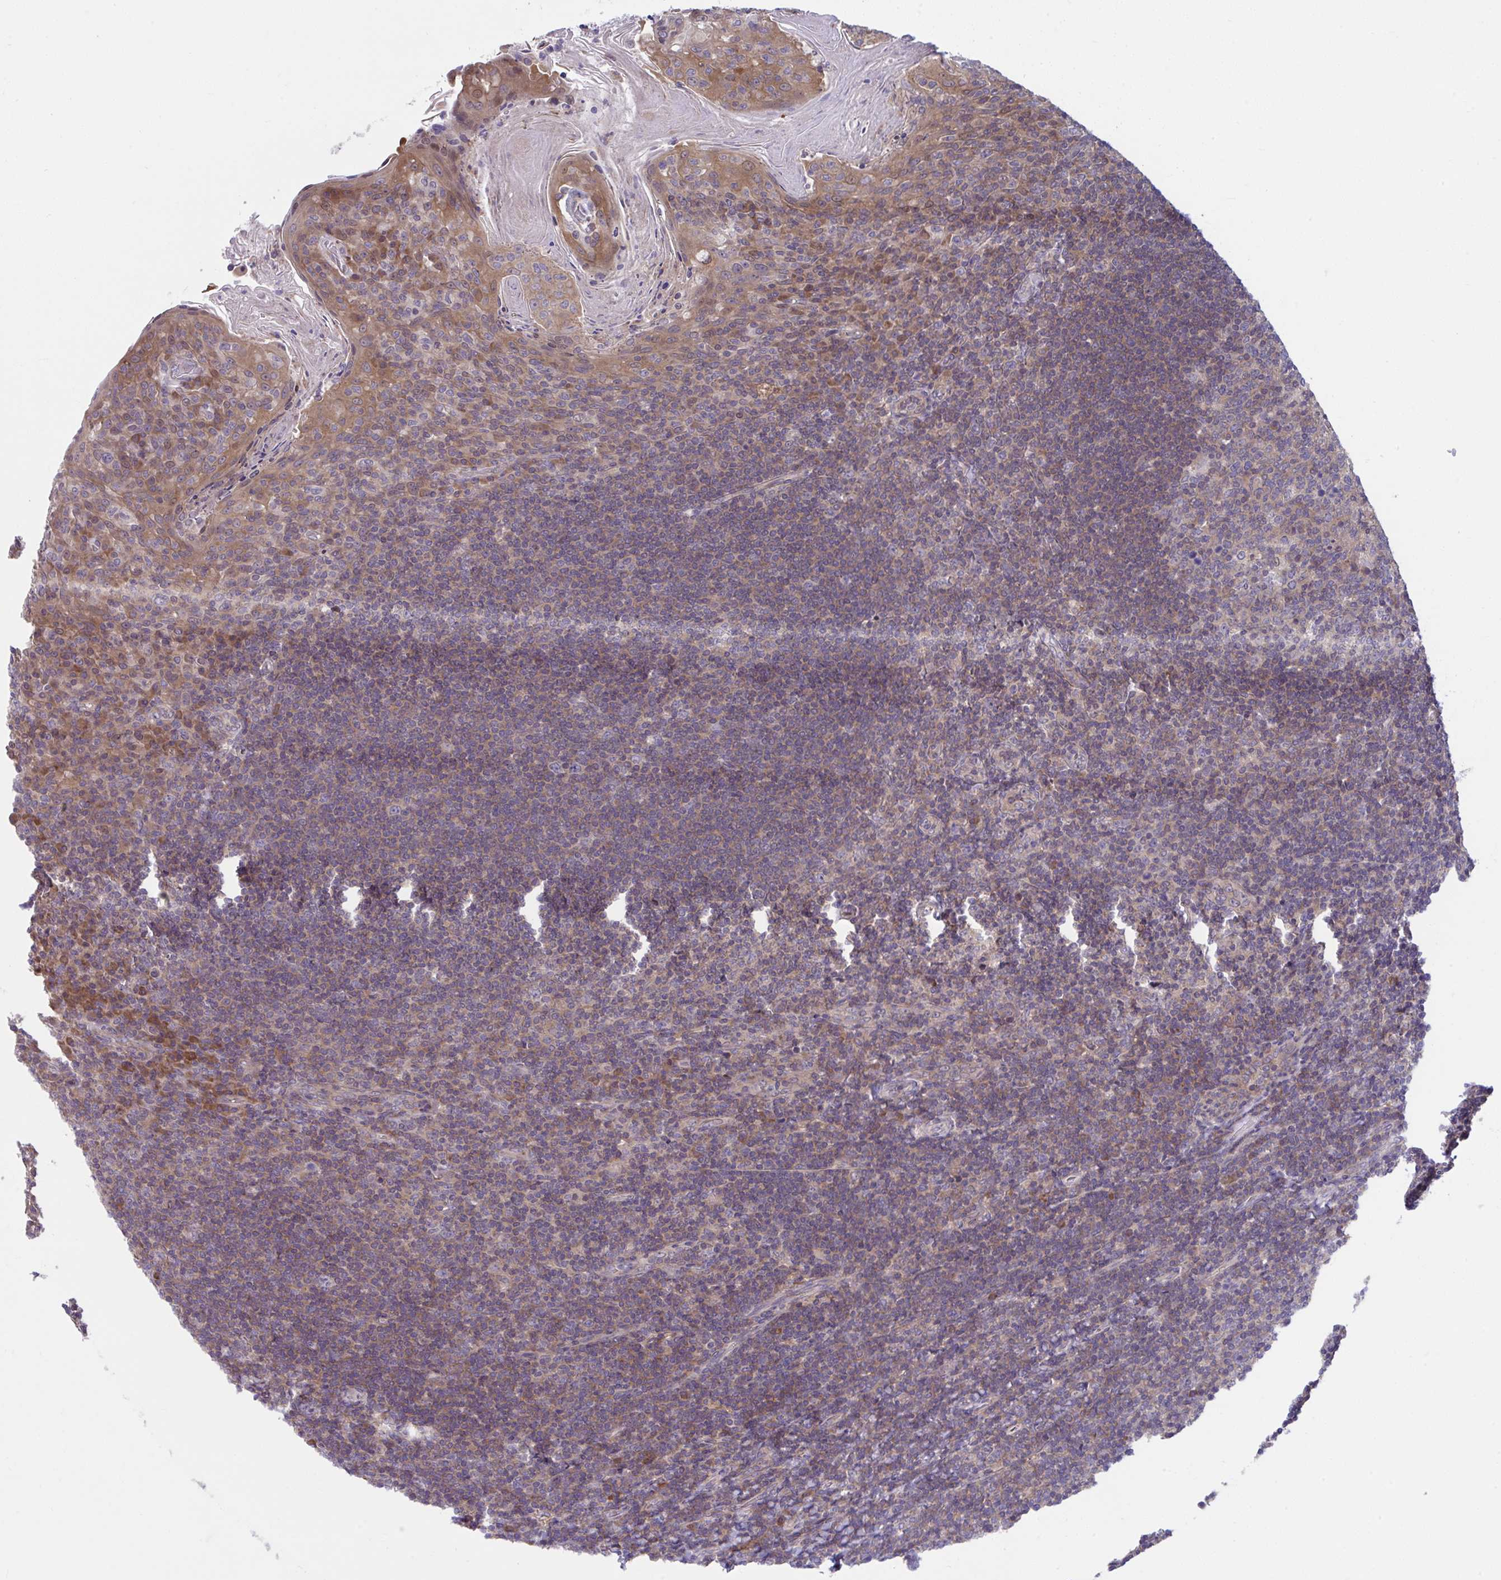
{"staining": {"intensity": "weak", "quantity": "<25%", "location": "cytoplasmic/membranous"}, "tissue": "tonsil", "cell_type": "Germinal center cells", "image_type": "normal", "snomed": [{"axis": "morphology", "description": "Normal tissue, NOS"}, {"axis": "topography", "description": "Tonsil"}], "caption": "DAB immunohistochemical staining of benign tonsil exhibits no significant expression in germinal center cells.", "gene": "PCDHB7", "patient": {"sex": "female", "age": 10}}